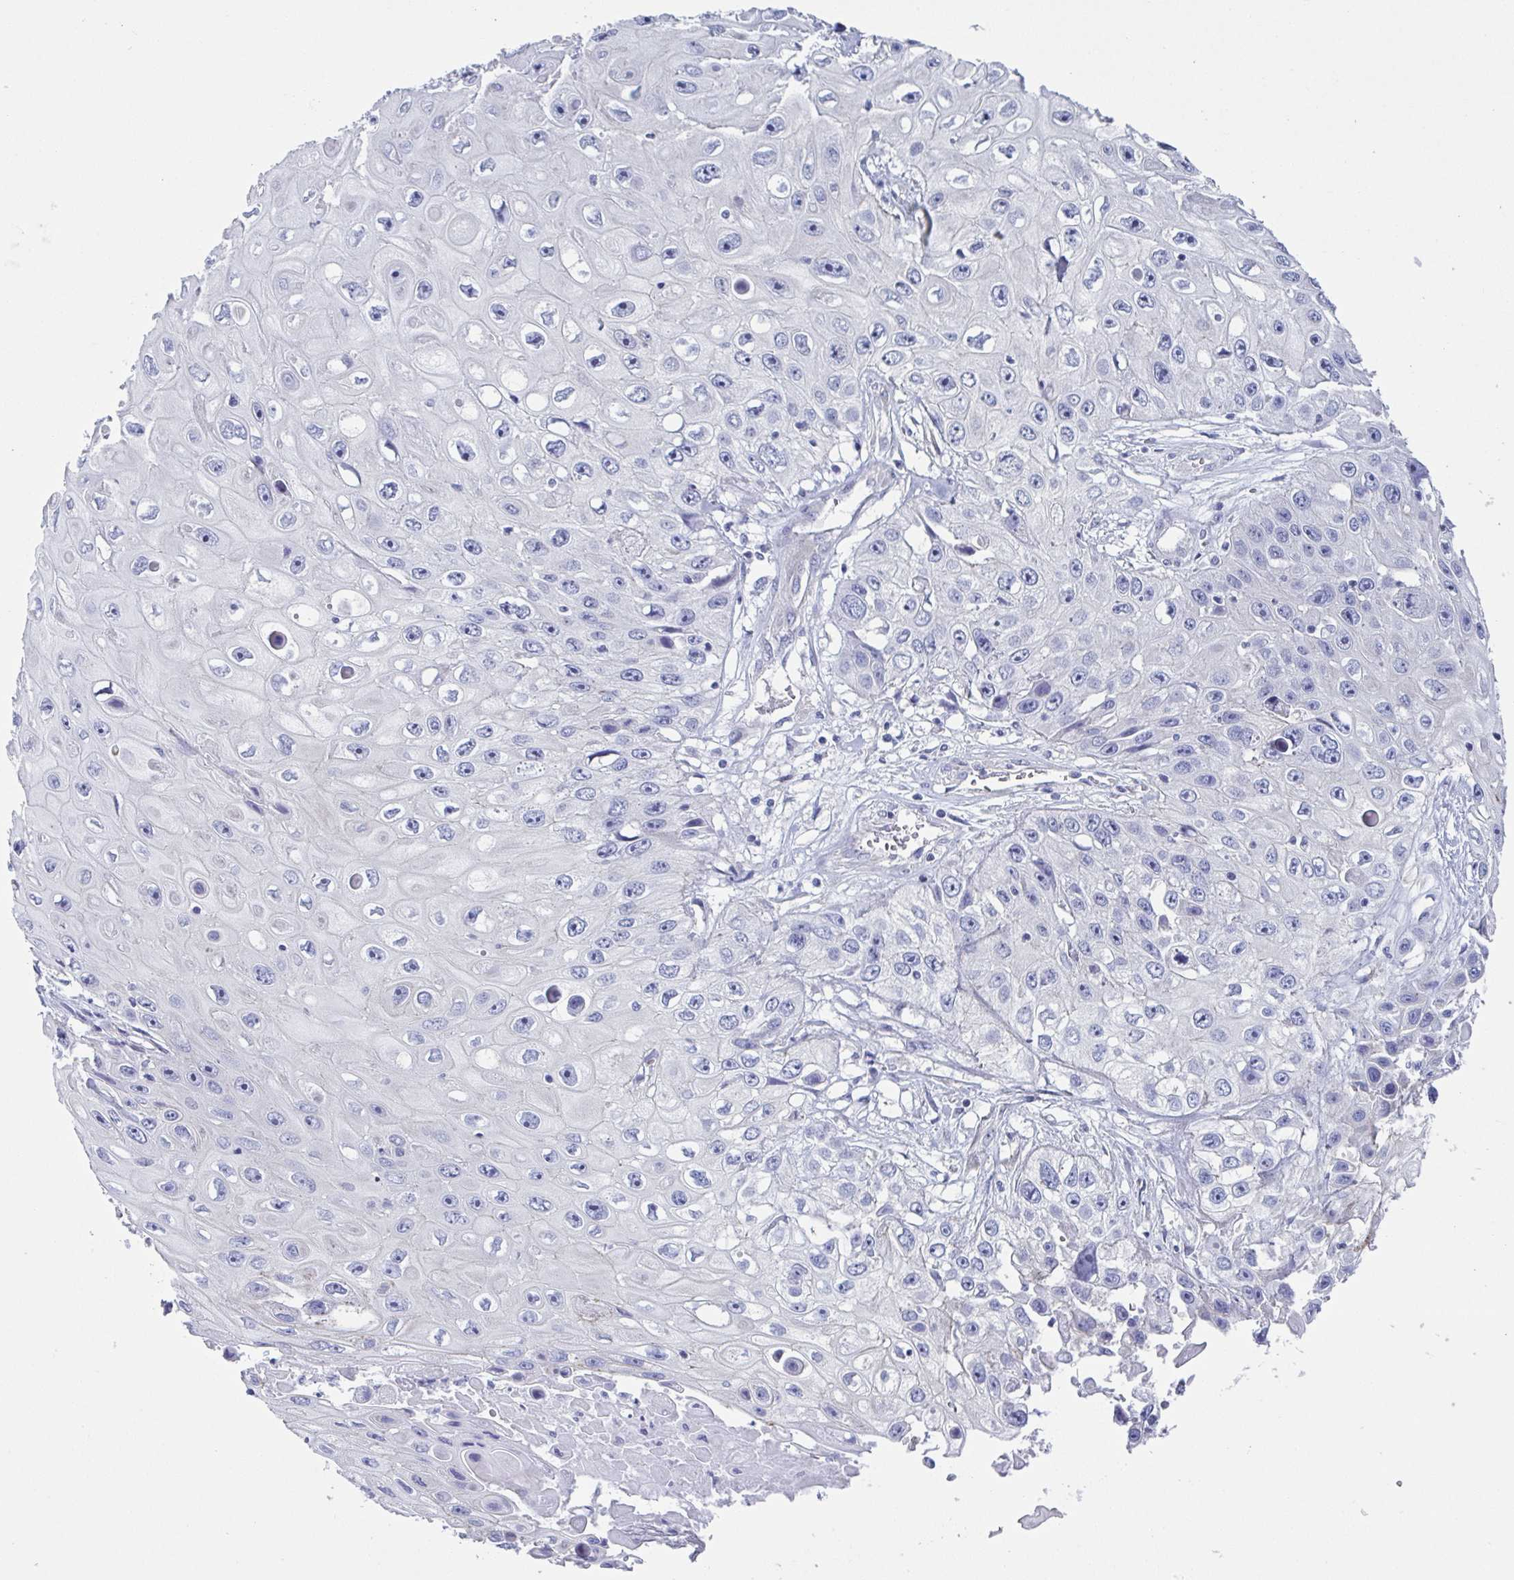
{"staining": {"intensity": "negative", "quantity": "none", "location": "none"}, "tissue": "skin cancer", "cell_type": "Tumor cells", "image_type": "cancer", "snomed": [{"axis": "morphology", "description": "Squamous cell carcinoma, NOS"}, {"axis": "topography", "description": "Skin"}], "caption": "Skin squamous cell carcinoma was stained to show a protein in brown. There is no significant expression in tumor cells.", "gene": "DYNC1I1", "patient": {"sex": "male", "age": 82}}